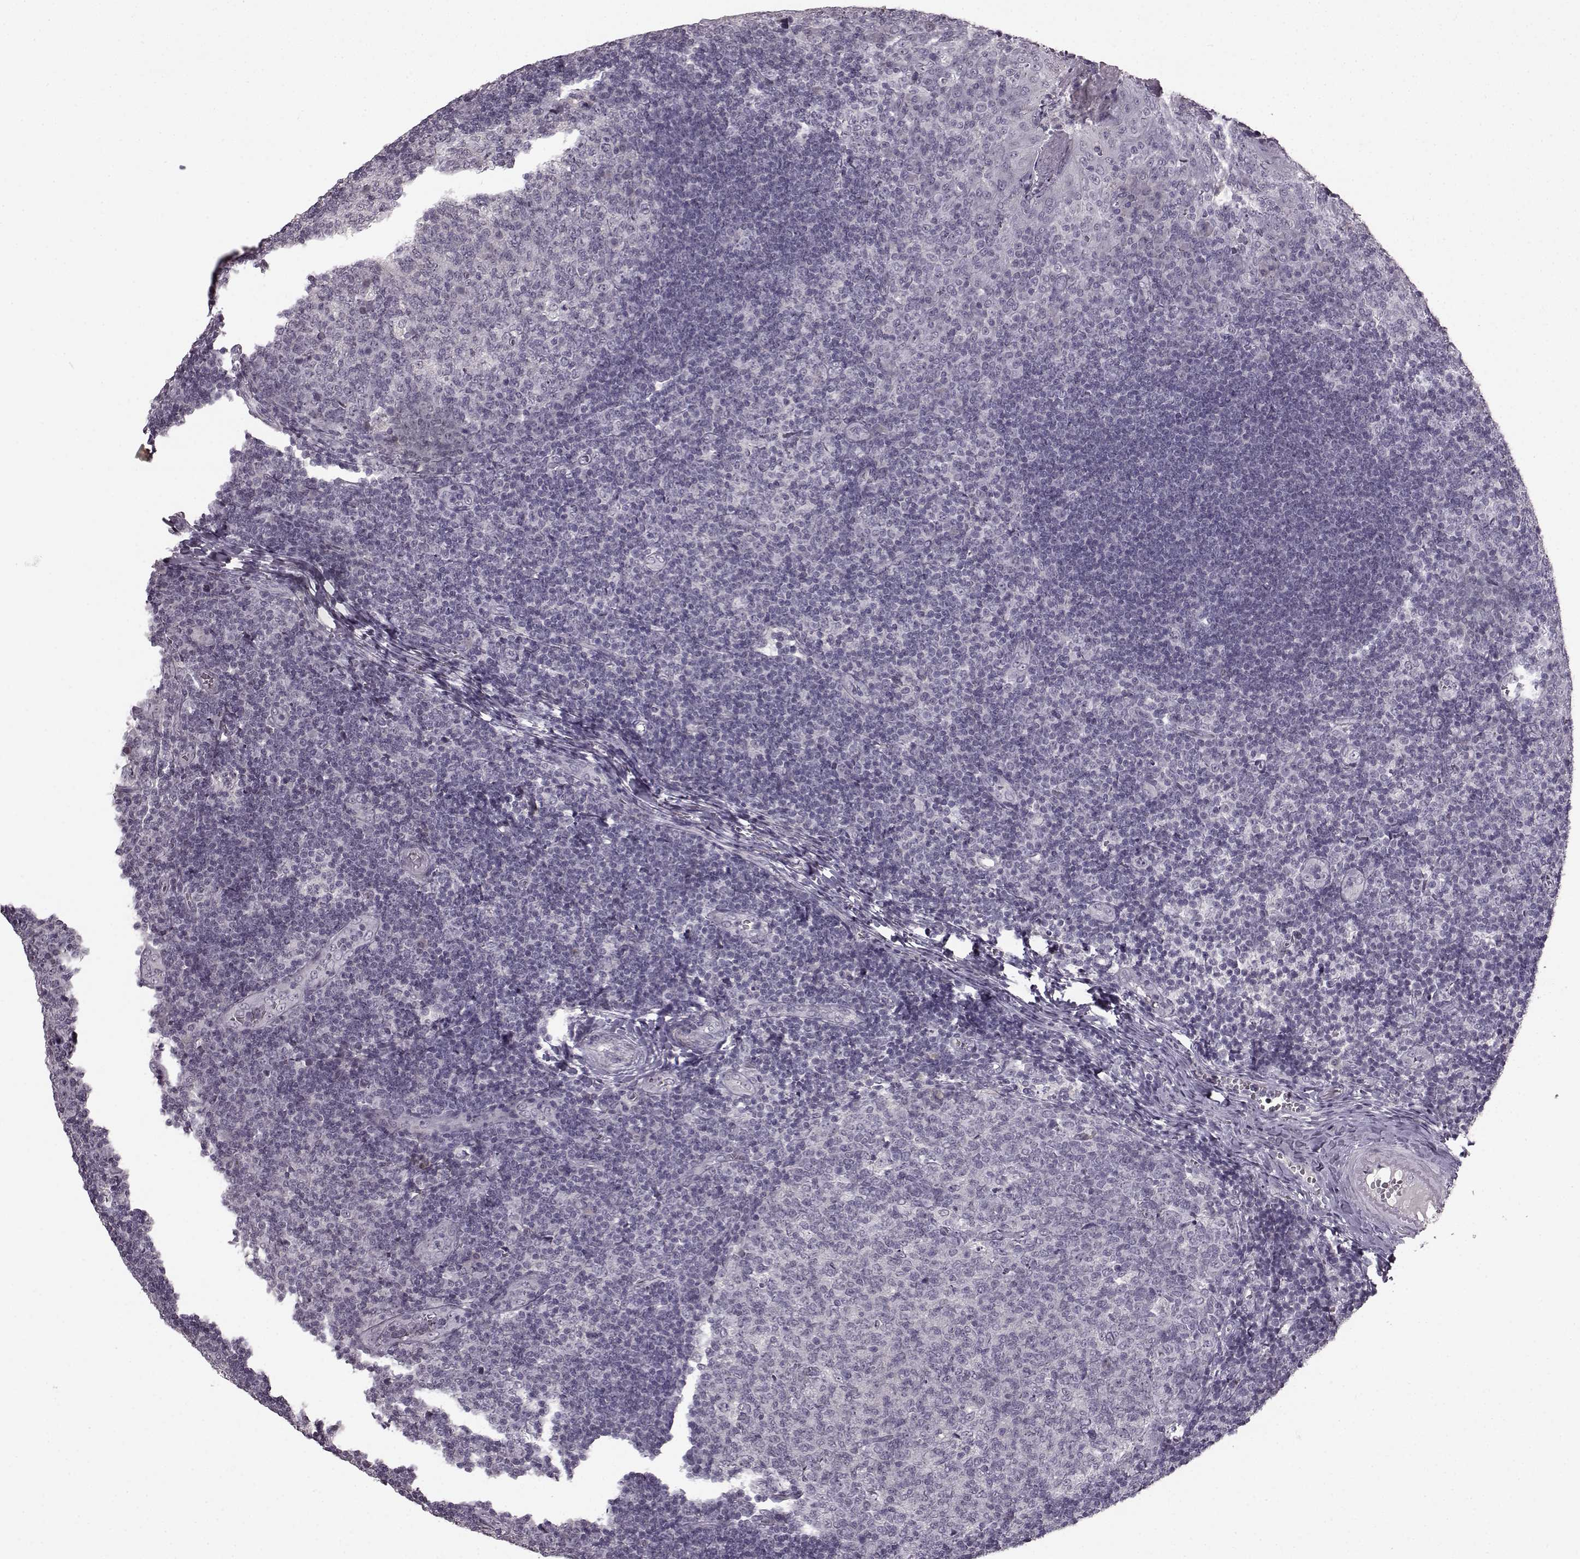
{"staining": {"intensity": "negative", "quantity": "none", "location": "none"}, "tissue": "tonsil", "cell_type": "Germinal center cells", "image_type": "normal", "snomed": [{"axis": "morphology", "description": "Normal tissue, NOS"}, {"axis": "topography", "description": "Tonsil"}], "caption": "Immunohistochemical staining of benign human tonsil reveals no significant expression in germinal center cells.", "gene": "LHB", "patient": {"sex": "female", "age": 13}}